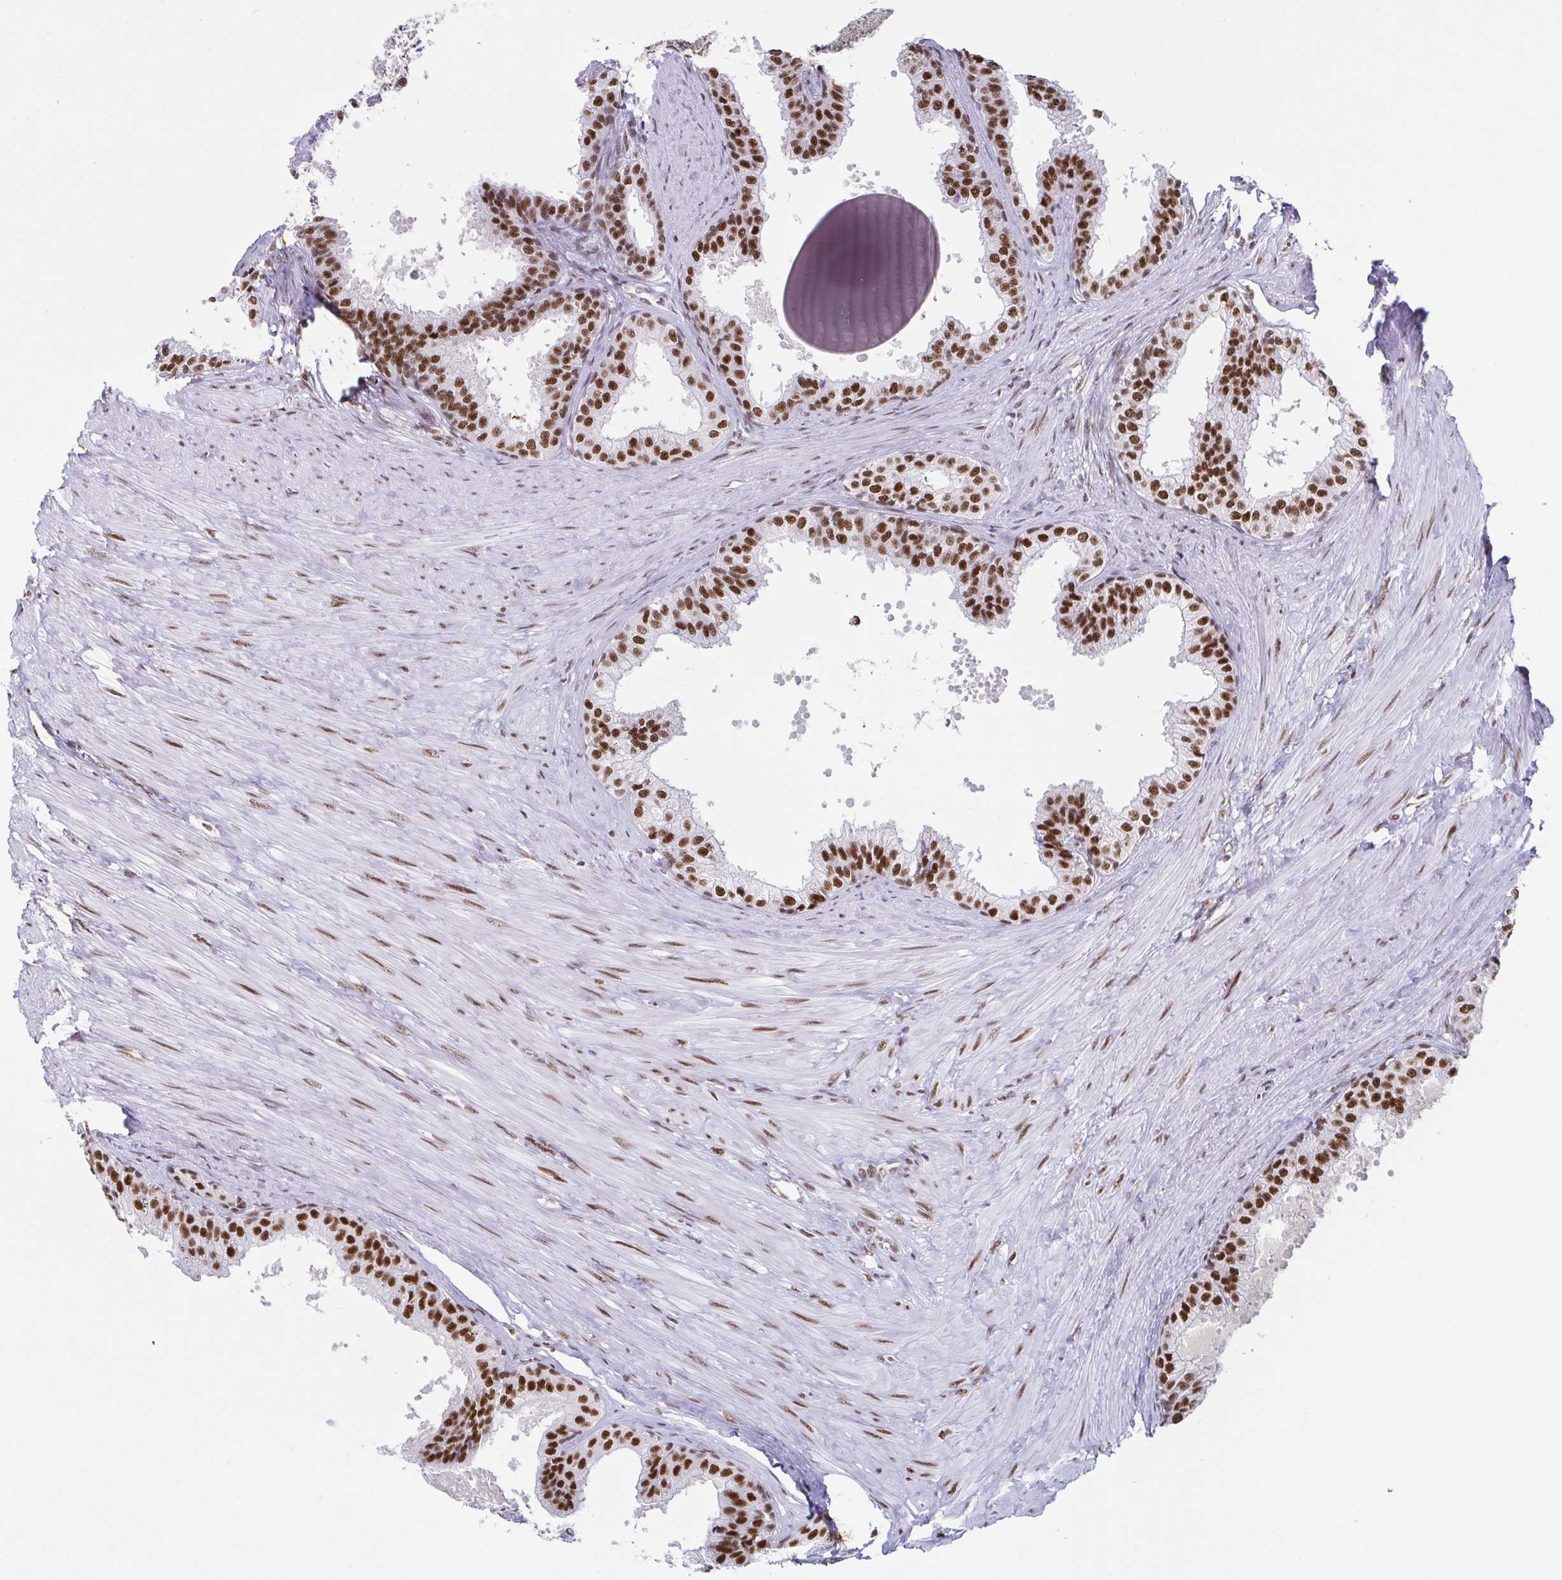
{"staining": {"intensity": "strong", "quantity": ">75%", "location": "nuclear"}, "tissue": "prostate", "cell_type": "Glandular cells", "image_type": "normal", "snomed": [{"axis": "morphology", "description": "Normal tissue, NOS"}, {"axis": "topography", "description": "Prostate"}, {"axis": "topography", "description": "Peripheral nerve tissue"}], "caption": "DAB (3,3'-diaminobenzidine) immunohistochemical staining of normal prostate exhibits strong nuclear protein positivity in approximately >75% of glandular cells.", "gene": "EWSR1", "patient": {"sex": "male", "age": 55}}